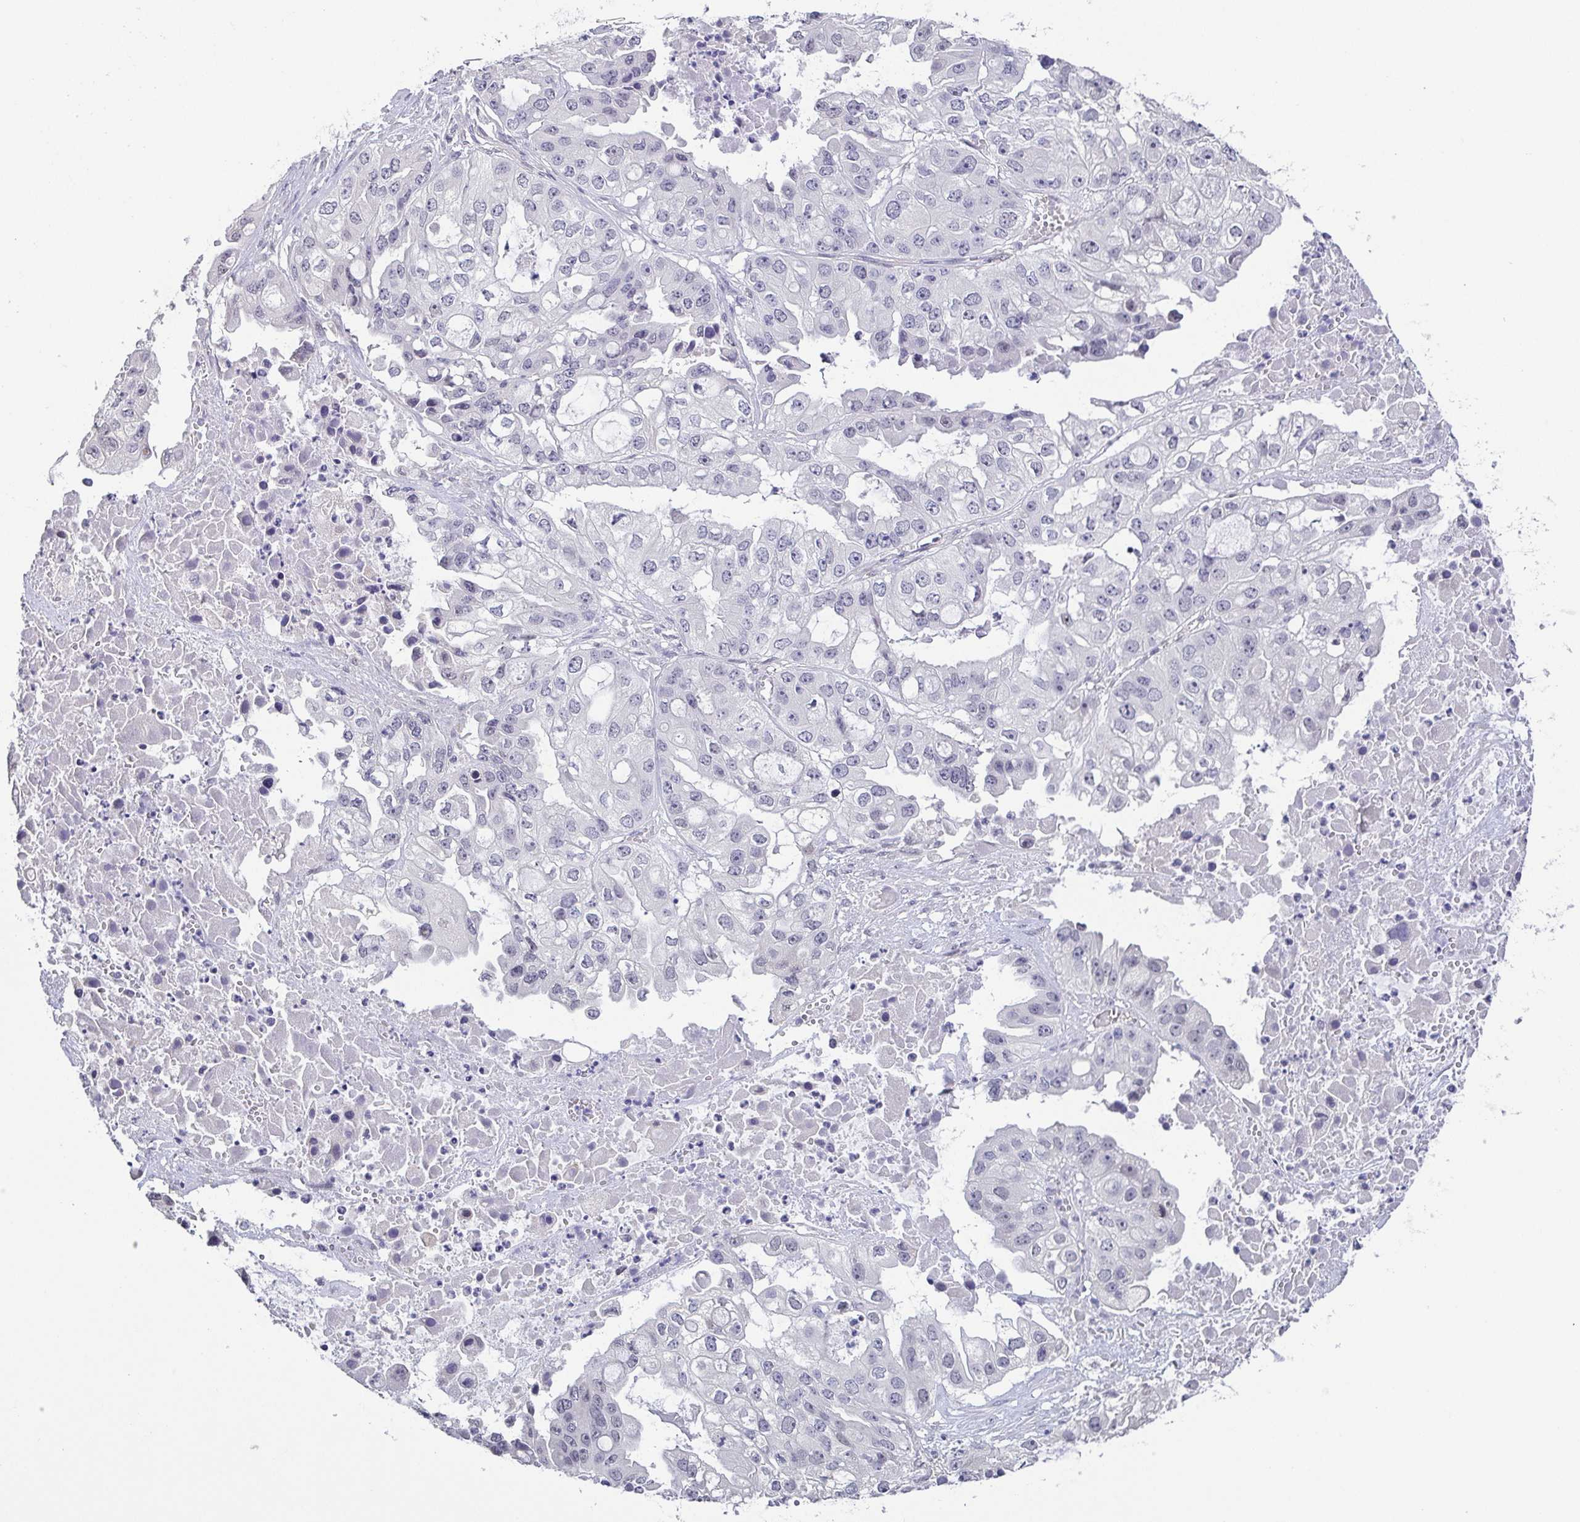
{"staining": {"intensity": "negative", "quantity": "none", "location": "none"}, "tissue": "ovarian cancer", "cell_type": "Tumor cells", "image_type": "cancer", "snomed": [{"axis": "morphology", "description": "Cystadenocarcinoma, serous, NOS"}, {"axis": "topography", "description": "Ovary"}], "caption": "A high-resolution micrograph shows immunohistochemistry staining of ovarian cancer (serous cystadenocarcinoma), which displays no significant expression in tumor cells.", "gene": "NEFH", "patient": {"sex": "female", "age": 56}}